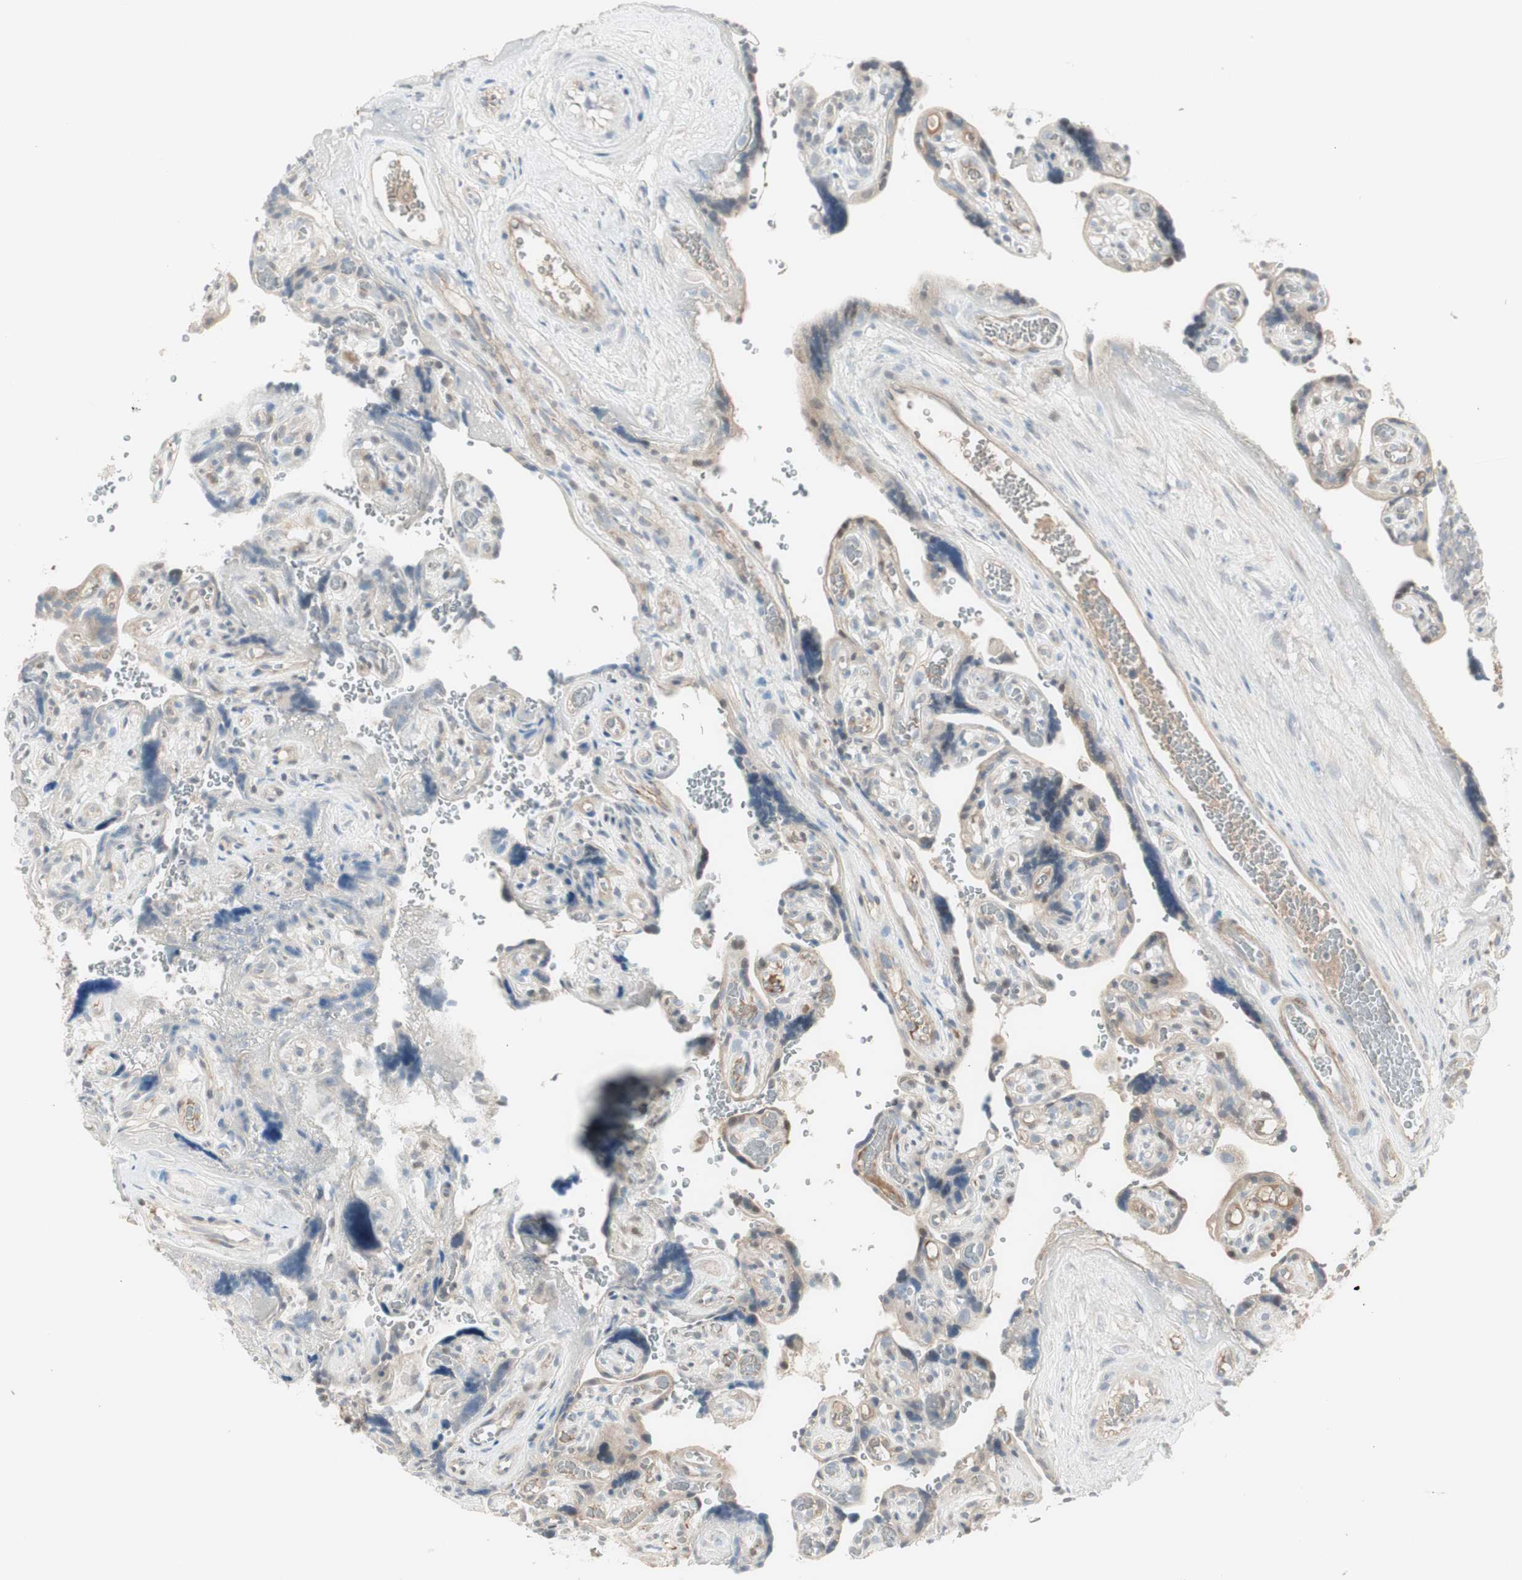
{"staining": {"intensity": "weak", "quantity": "25%-75%", "location": "cytoplasmic/membranous"}, "tissue": "placenta", "cell_type": "Trophoblastic cells", "image_type": "normal", "snomed": [{"axis": "morphology", "description": "Normal tissue, NOS"}, {"axis": "topography", "description": "Placenta"}], "caption": "Immunohistochemical staining of normal human placenta displays 25%-75% levels of weak cytoplasmic/membranous protein staining in about 25%-75% of trophoblastic cells.", "gene": "MAPRE3", "patient": {"sex": "female", "age": 30}}